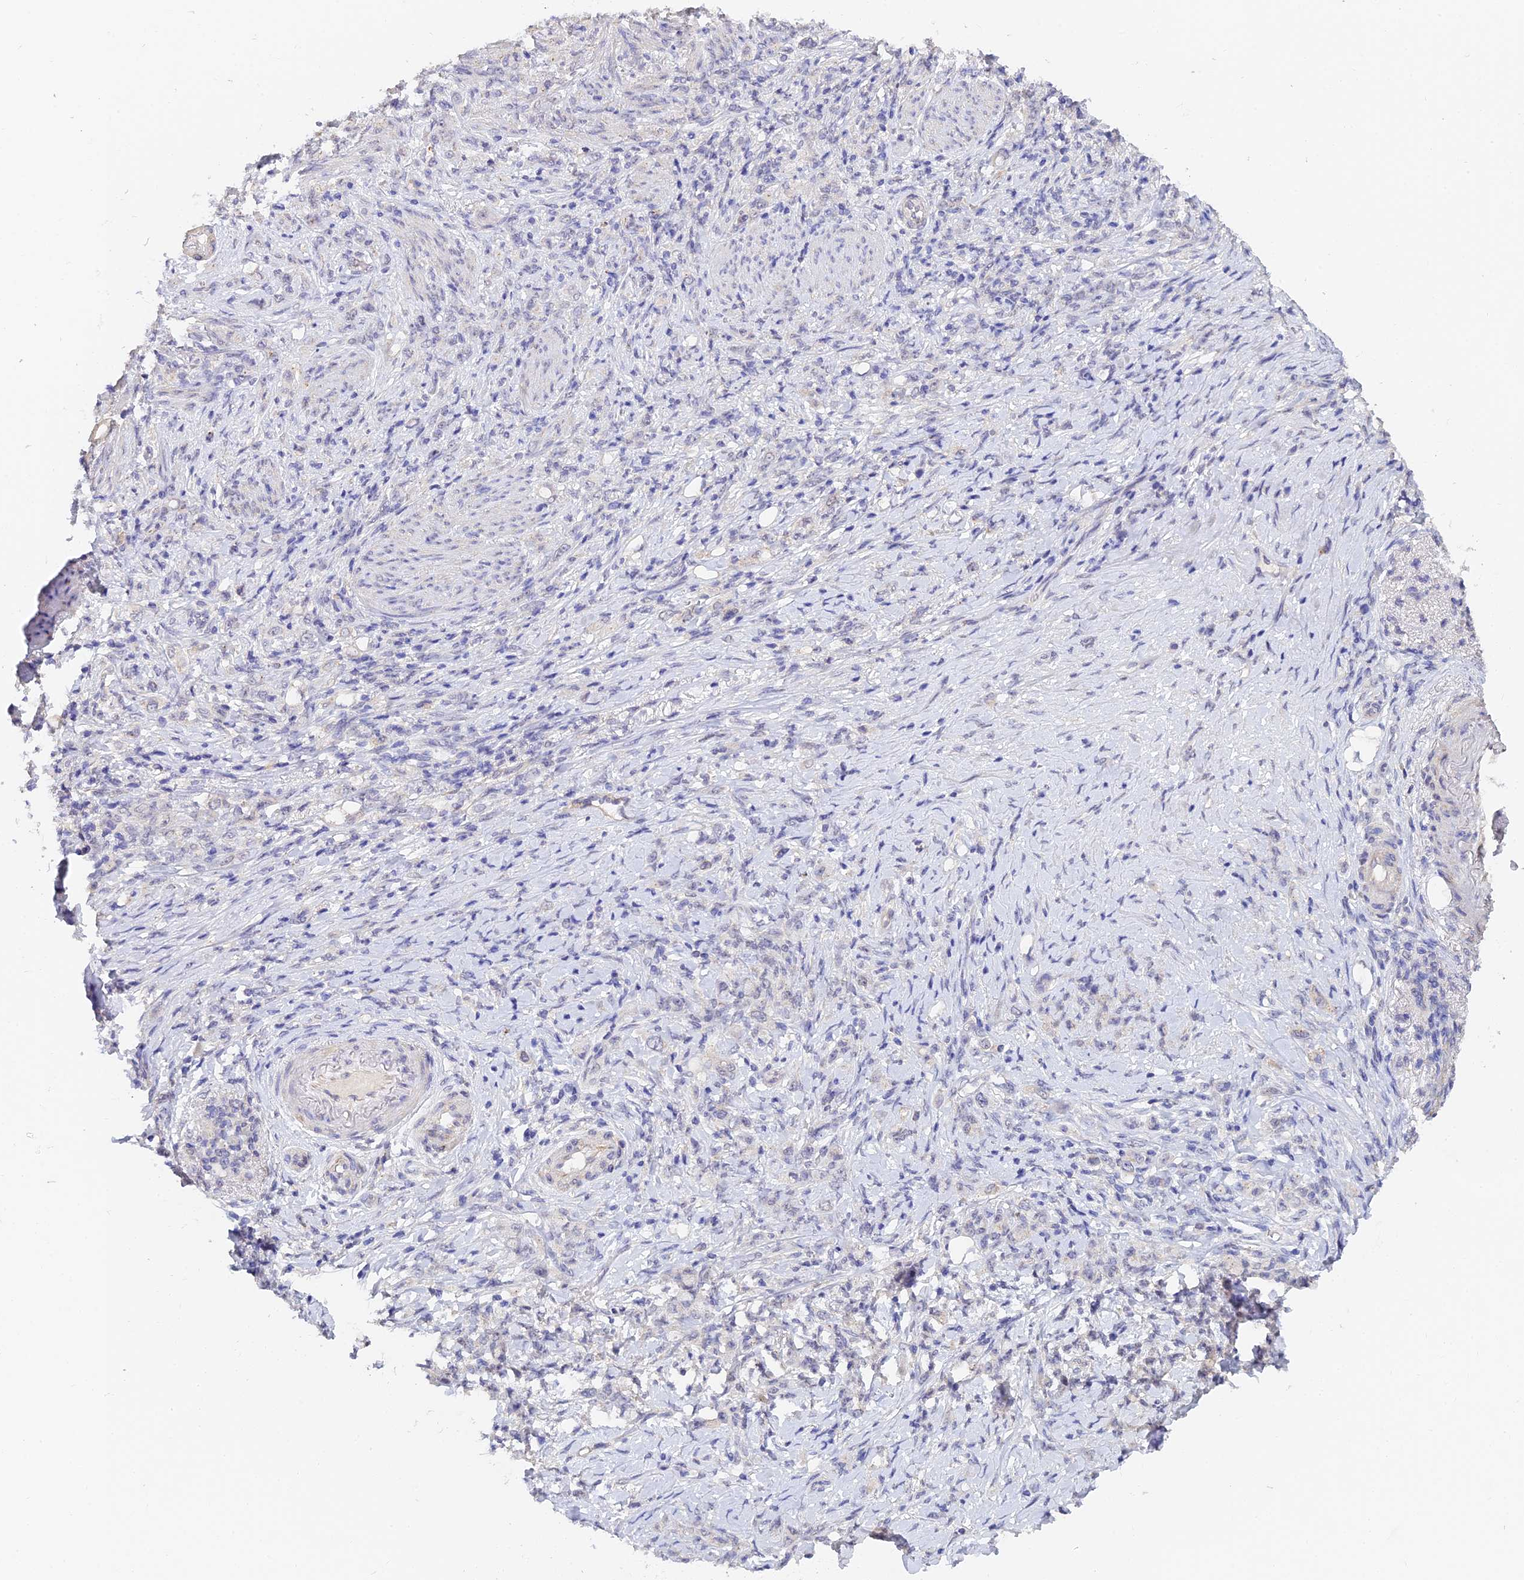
{"staining": {"intensity": "negative", "quantity": "none", "location": "none"}, "tissue": "stomach cancer", "cell_type": "Tumor cells", "image_type": "cancer", "snomed": [{"axis": "morphology", "description": "Adenocarcinoma, NOS"}, {"axis": "topography", "description": "Stomach"}], "caption": "The micrograph shows no significant expression in tumor cells of stomach cancer.", "gene": "HOXB1", "patient": {"sex": "female", "age": 79}}